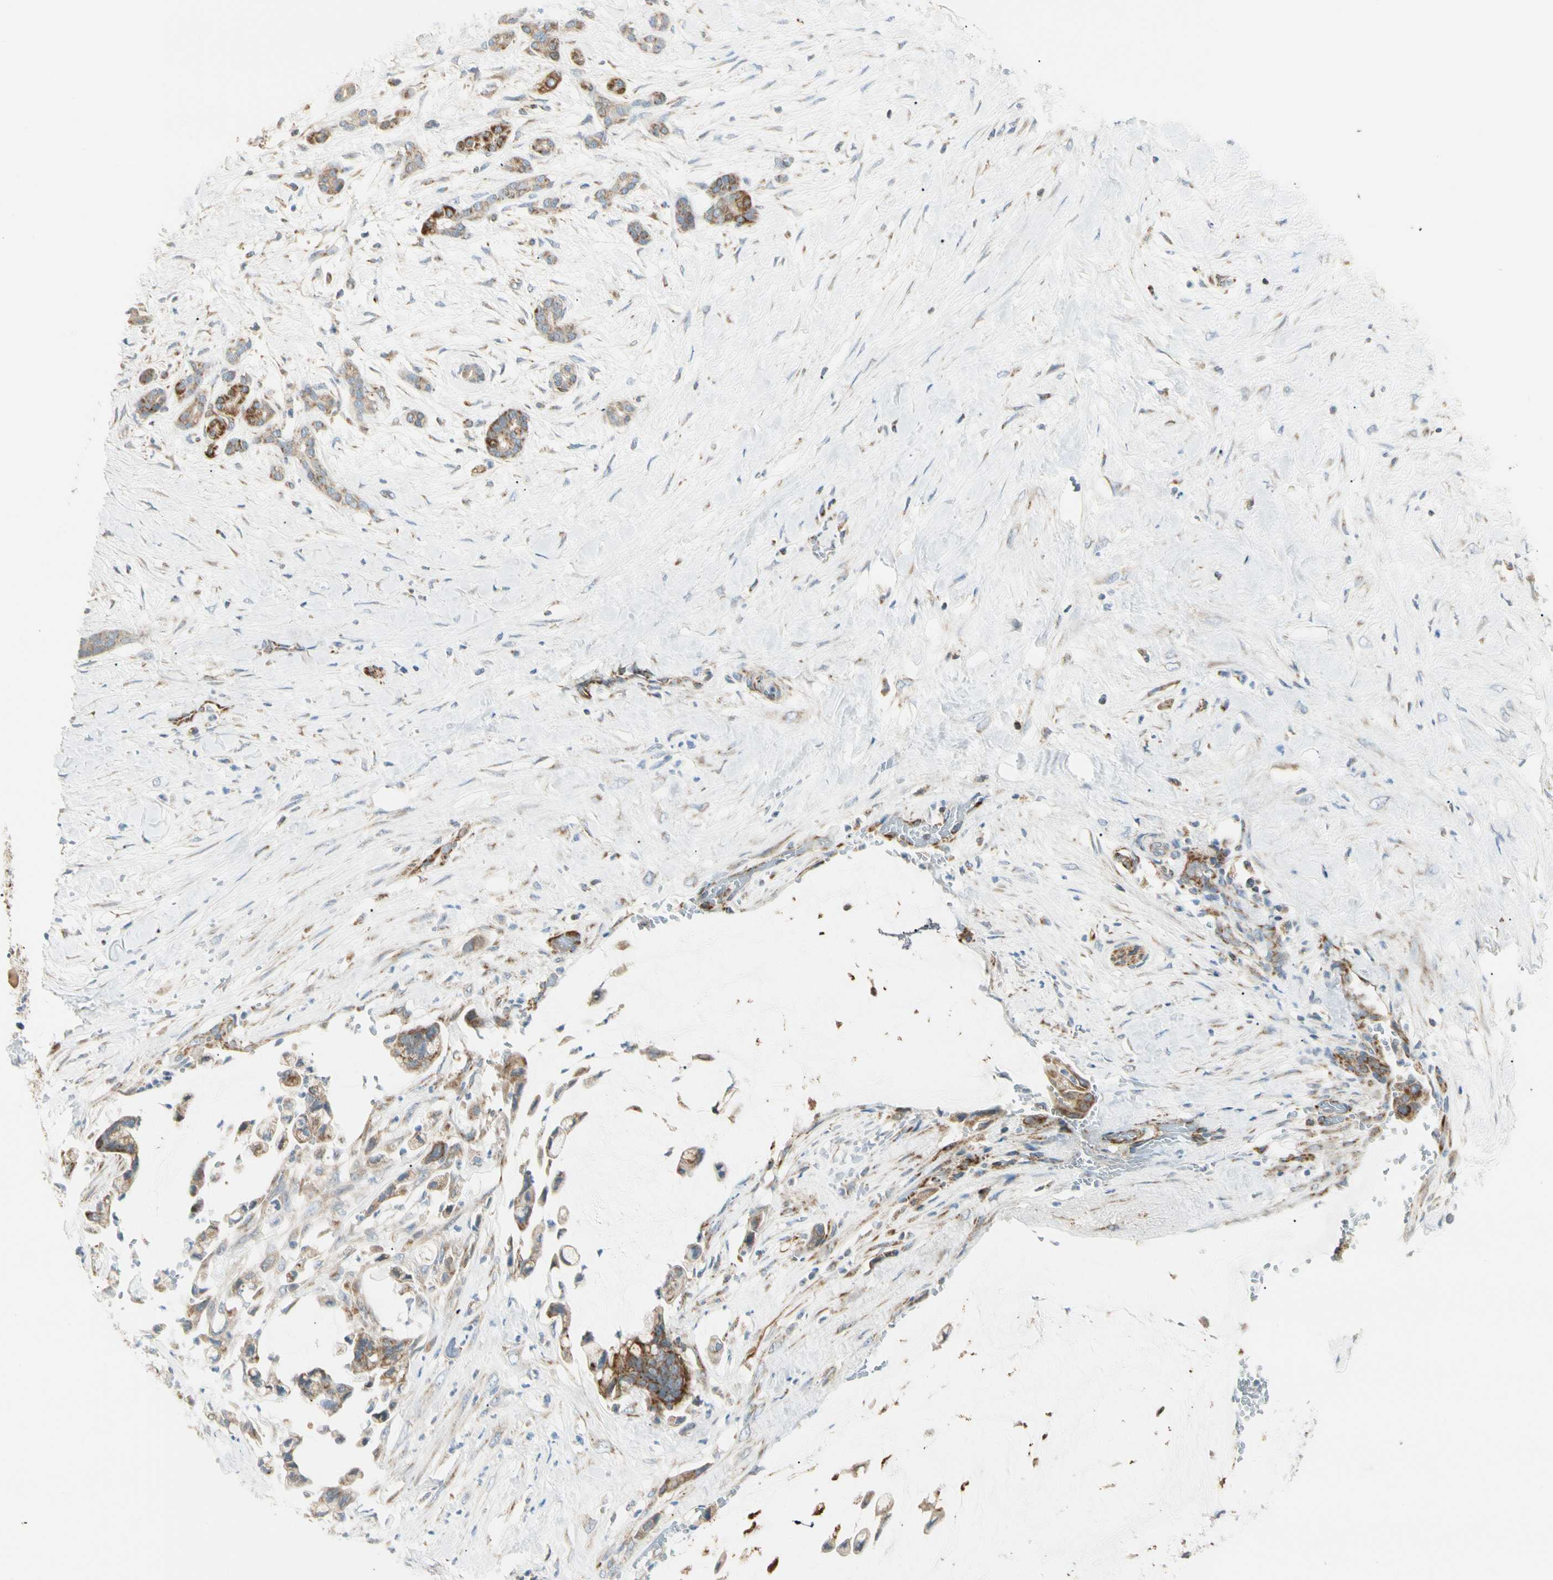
{"staining": {"intensity": "moderate", "quantity": ">75%", "location": "cytoplasmic/membranous"}, "tissue": "pancreatic cancer", "cell_type": "Tumor cells", "image_type": "cancer", "snomed": [{"axis": "morphology", "description": "Adenocarcinoma, NOS"}, {"axis": "topography", "description": "Pancreas"}], "caption": "This histopathology image displays IHC staining of human pancreatic cancer, with medium moderate cytoplasmic/membranous positivity in about >75% of tumor cells.", "gene": "TBC1D10A", "patient": {"sex": "male", "age": 41}}